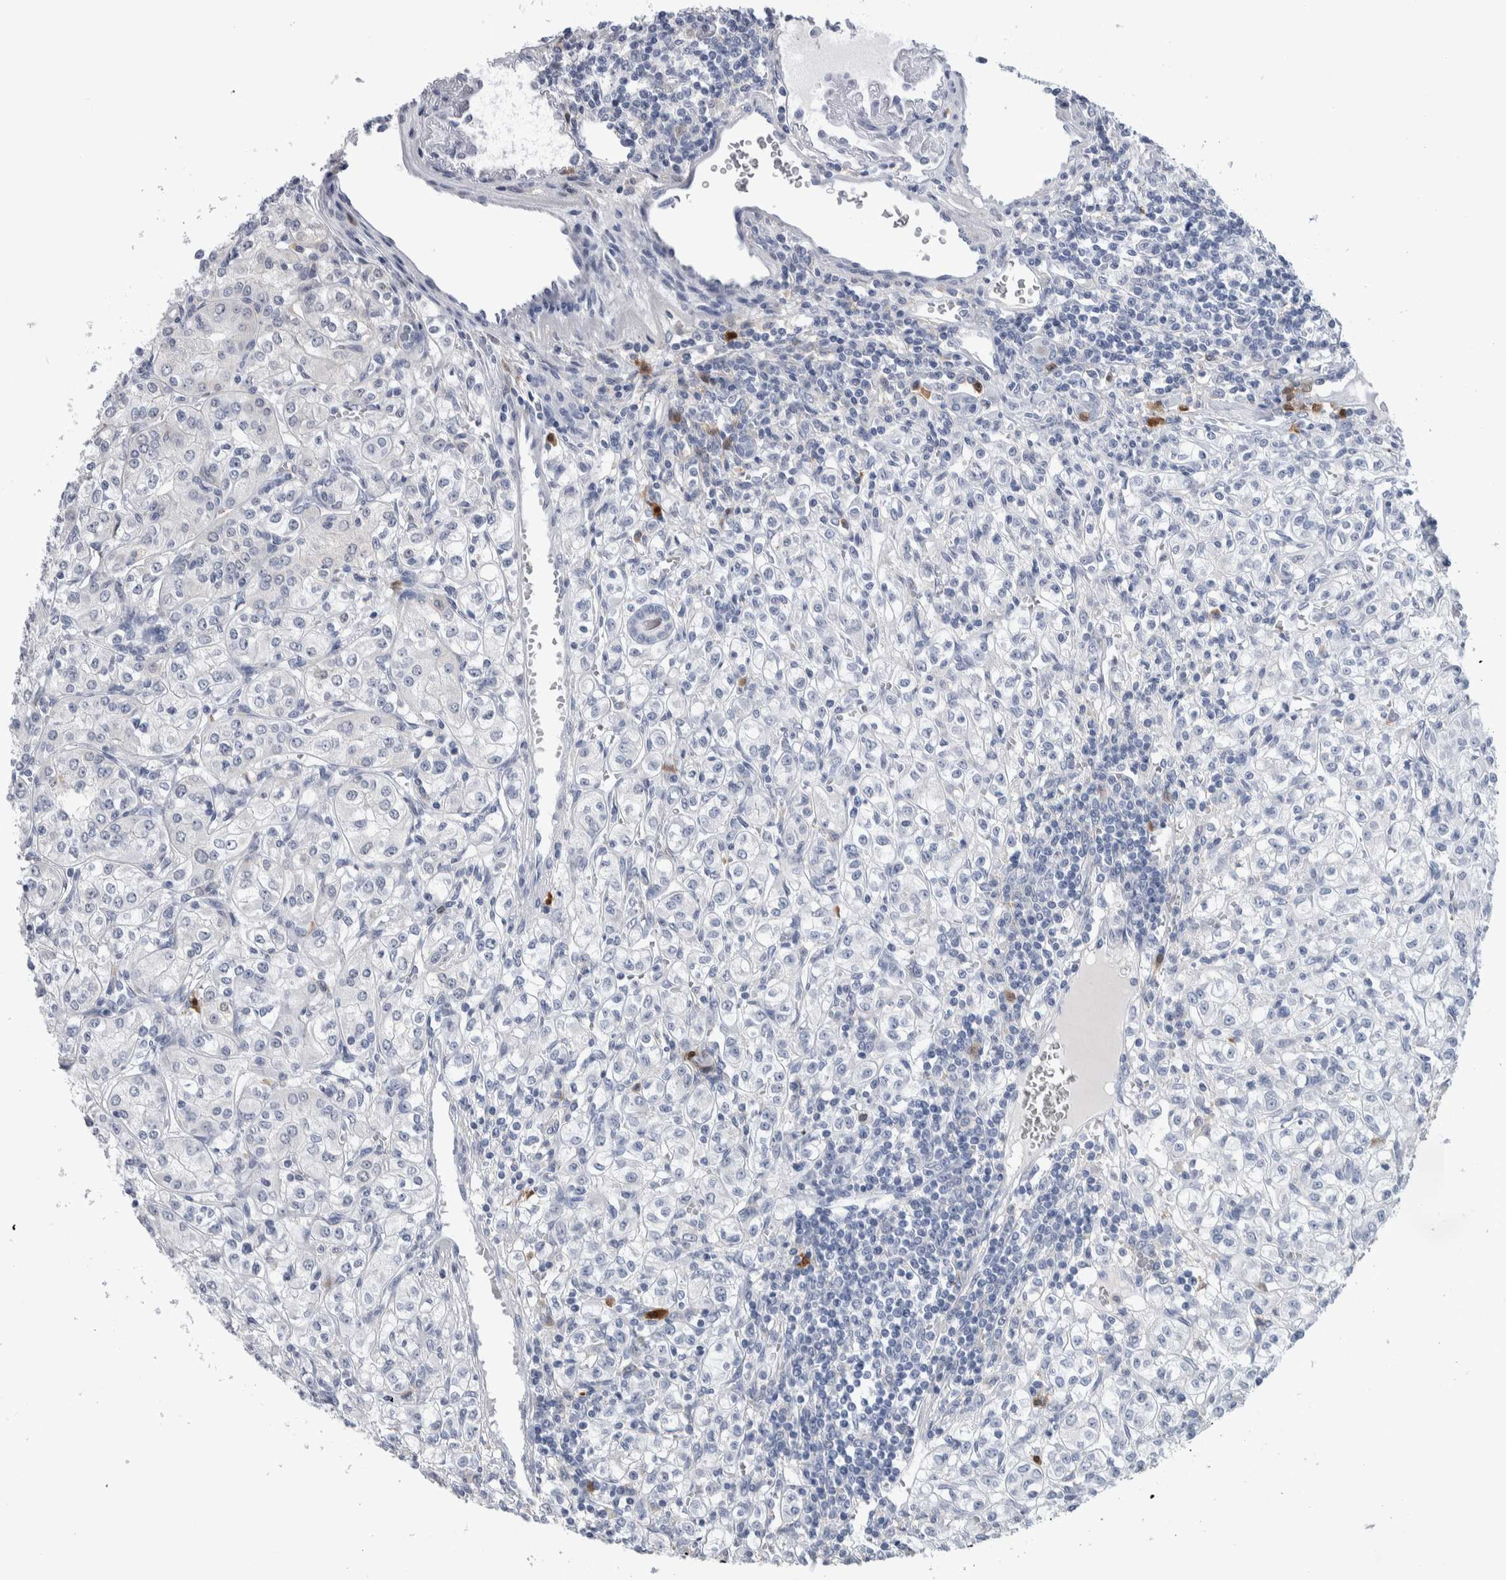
{"staining": {"intensity": "negative", "quantity": "none", "location": "none"}, "tissue": "renal cancer", "cell_type": "Tumor cells", "image_type": "cancer", "snomed": [{"axis": "morphology", "description": "Adenocarcinoma, NOS"}, {"axis": "topography", "description": "Kidney"}], "caption": "This is an immunohistochemistry photomicrograph of human renal cancer. There is no positivity in tumor cells.", "gene": "LURAP1L", "patient": {"sex": "male", "age": 77}}